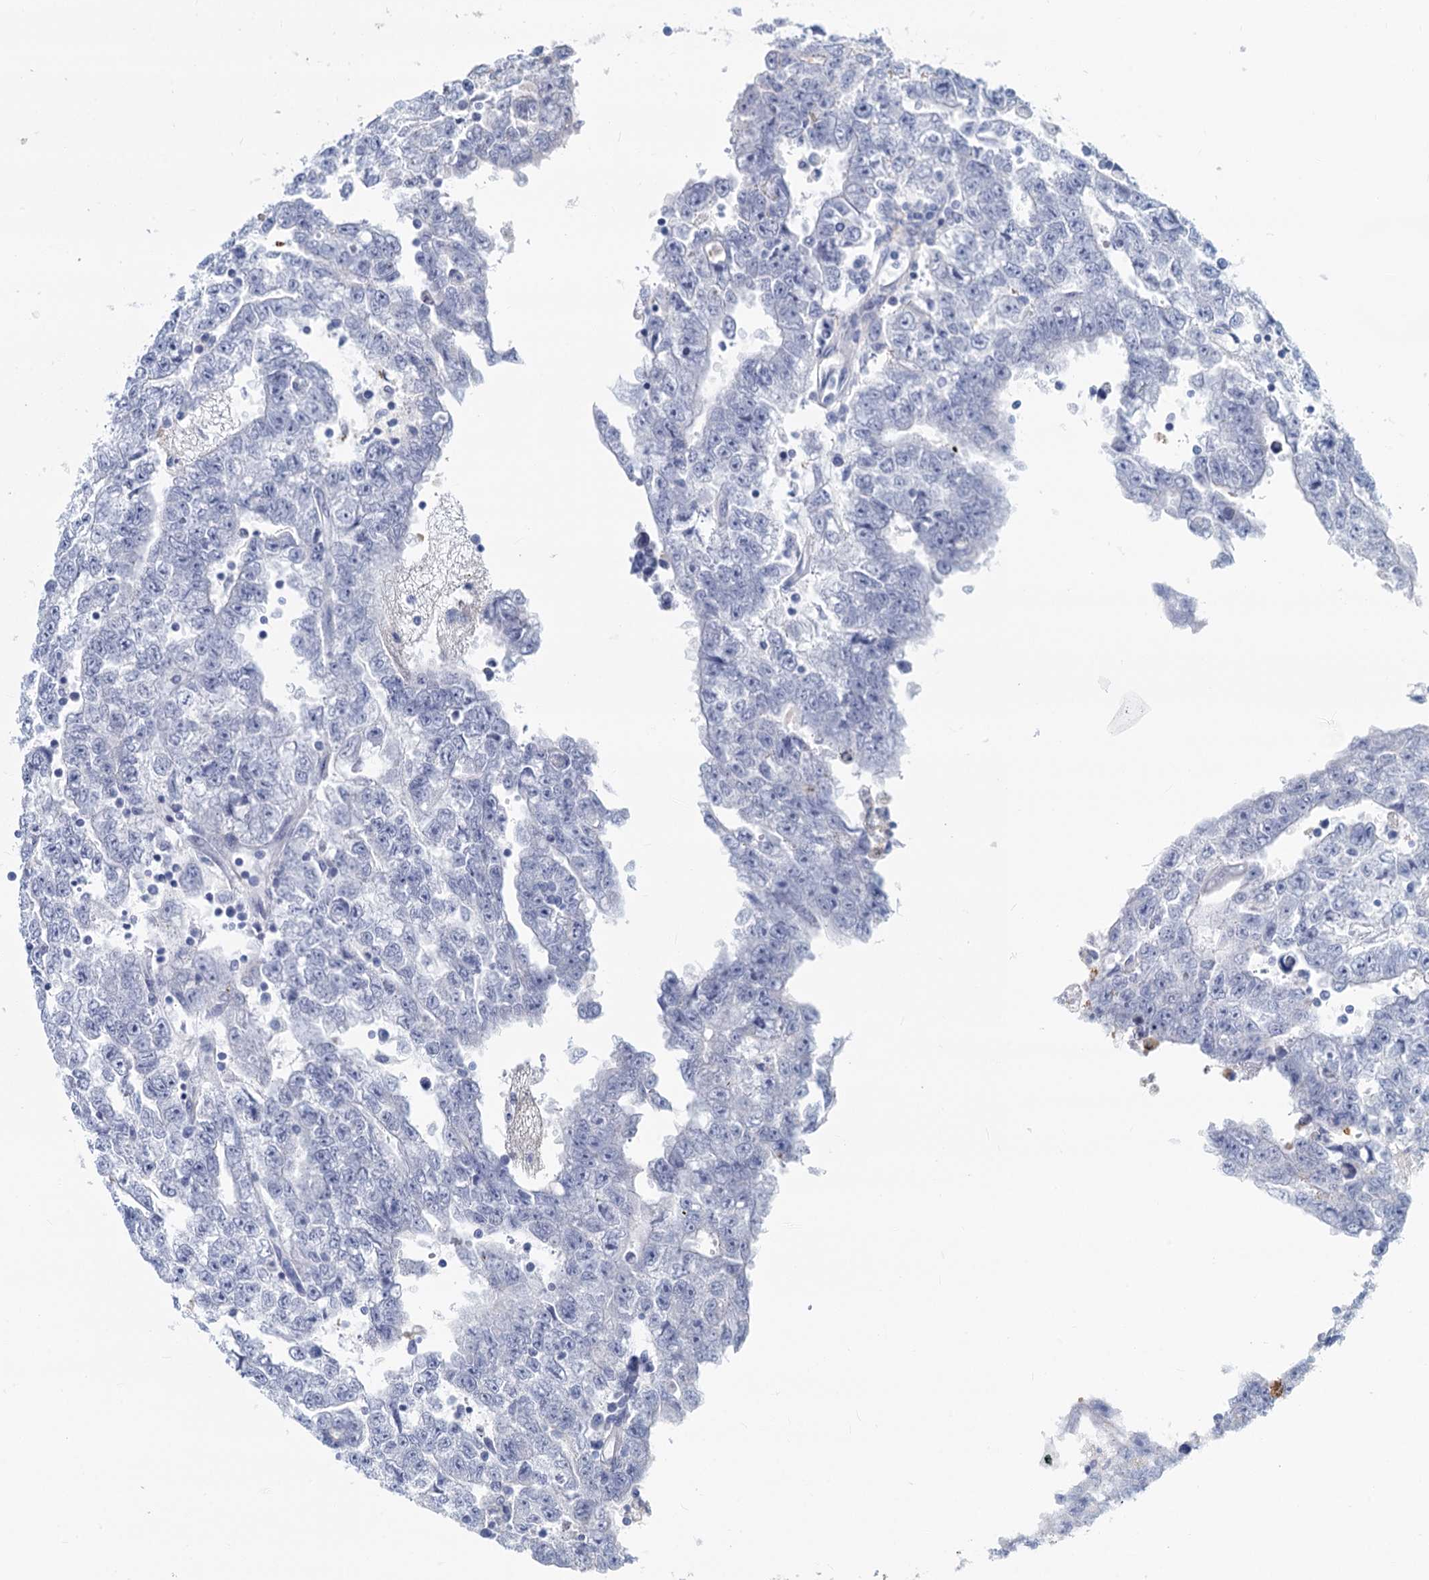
{"staining": {"intensity": "negative", "quantity": "none", "location": "none"}, "tissue": "testis cancer", "cell_type": "Tumor cells", "image_type": "cancer", "snomed": [{"axis": "morphology", "description": "Carcinoma, Embryonal, NOS"}, {"axis": "topography", "description": "Testis"}], "caption": "This is a micrograph of immunohistochemistry (IHC) staining of testis cancer, which shows no expression in tumor cells. Nuclei are stained in blue.", "gene": "GSTM3", "patient": {"sex": "male", "age": 25}}